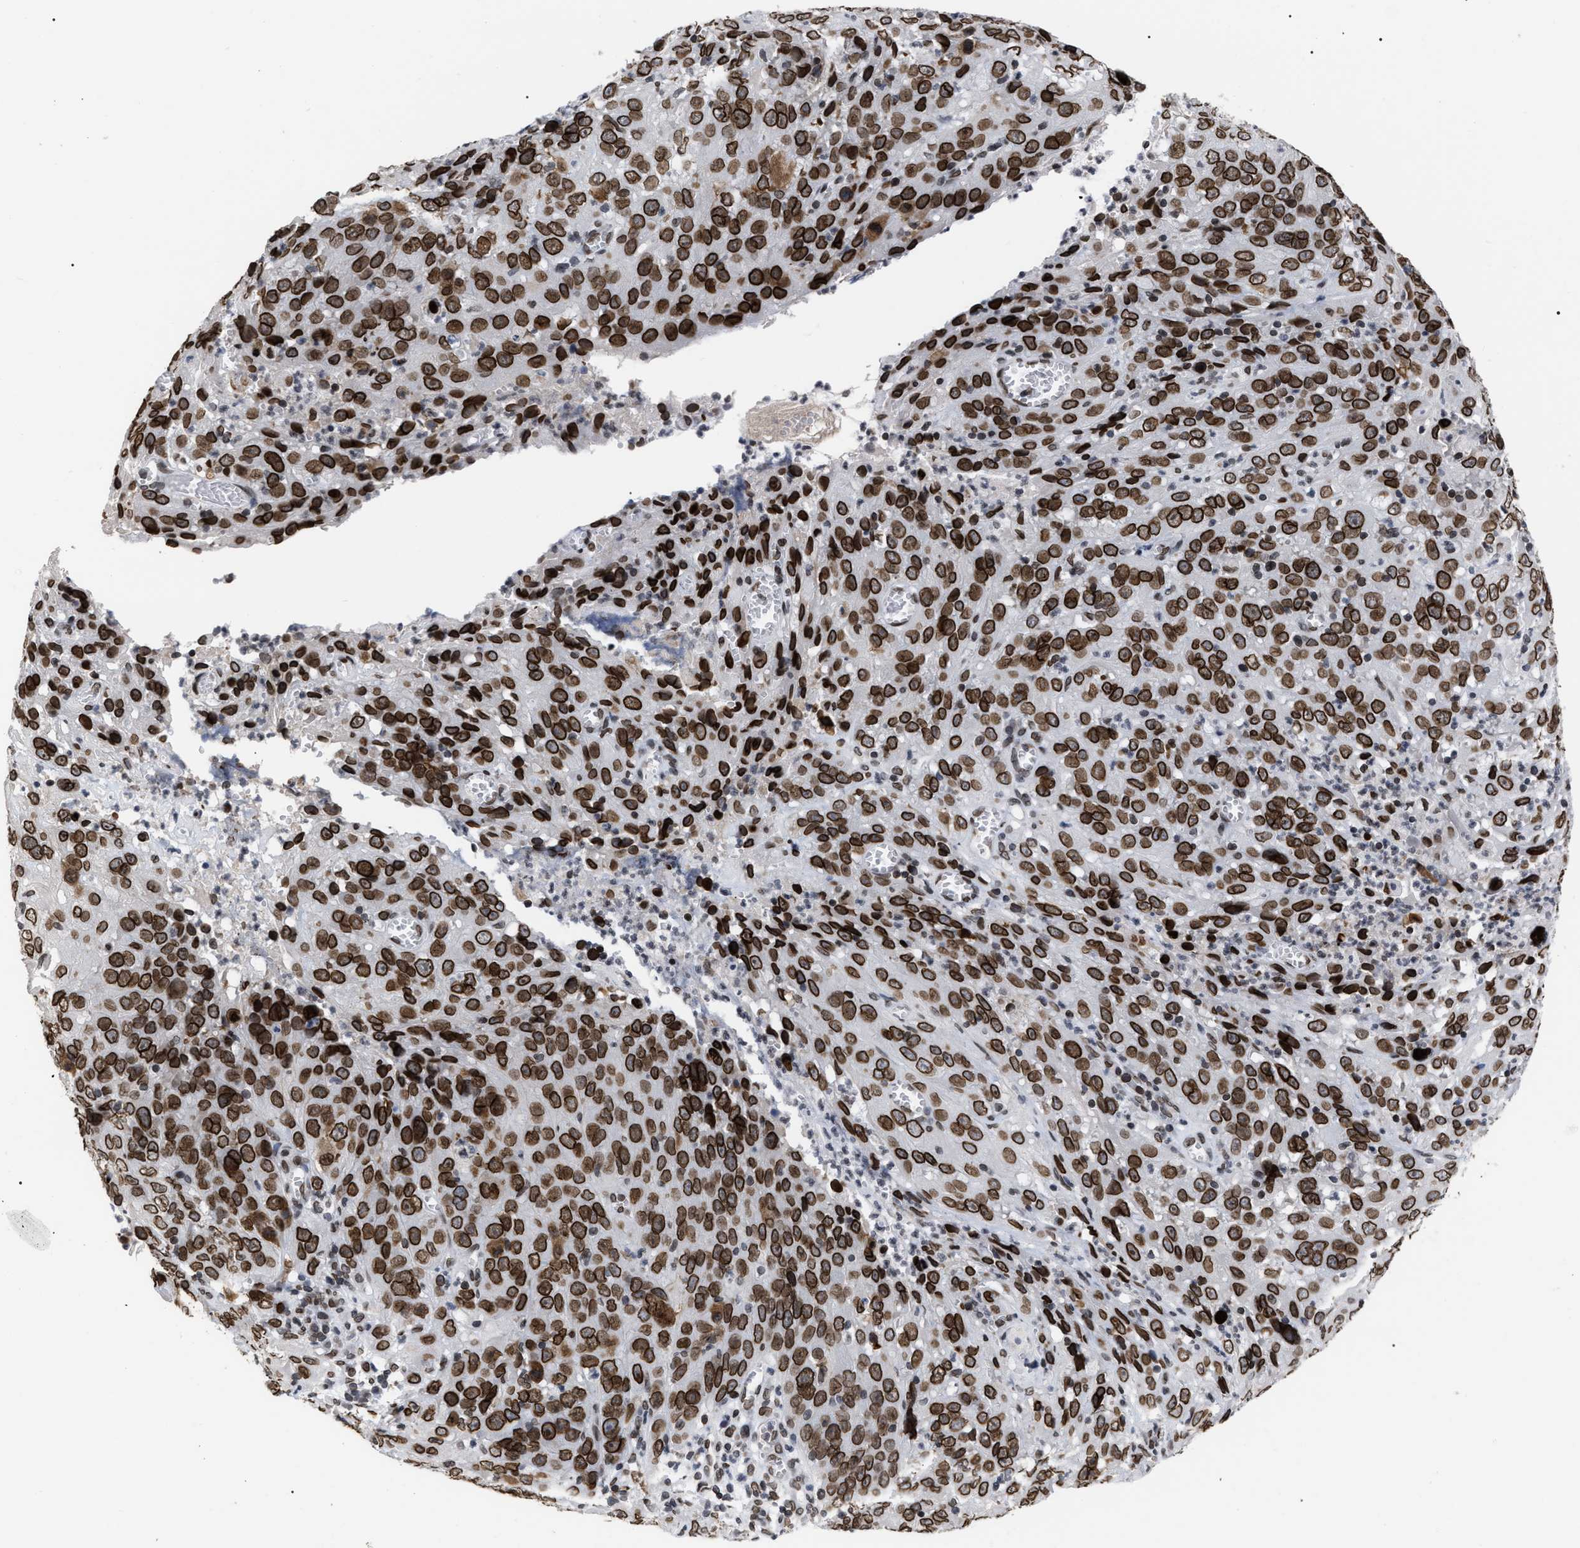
{"staining": {"intensity": "strong", "quantity": ">75%", "location": "cytoplasmic/membranous,nuclear"}, "tissue": "cervical cancer", "cell_type": "Tumor cells", "image_type": "cancer", "snomed": [{"axis": "morphology", "description": "Squamous cell carcinoma, NOS"}, {"axis": "topography", "description": "Cervix"}], "caption": "This photomicrograph displays immunohistochemistry (IHC) staining of human cervical cancer, with high strong cytoplasmic/membranous and nuclear expression in approximately >75% of tumor cells.", "gene": "TPR", "patient": {"sex": "female", "age": 32}}